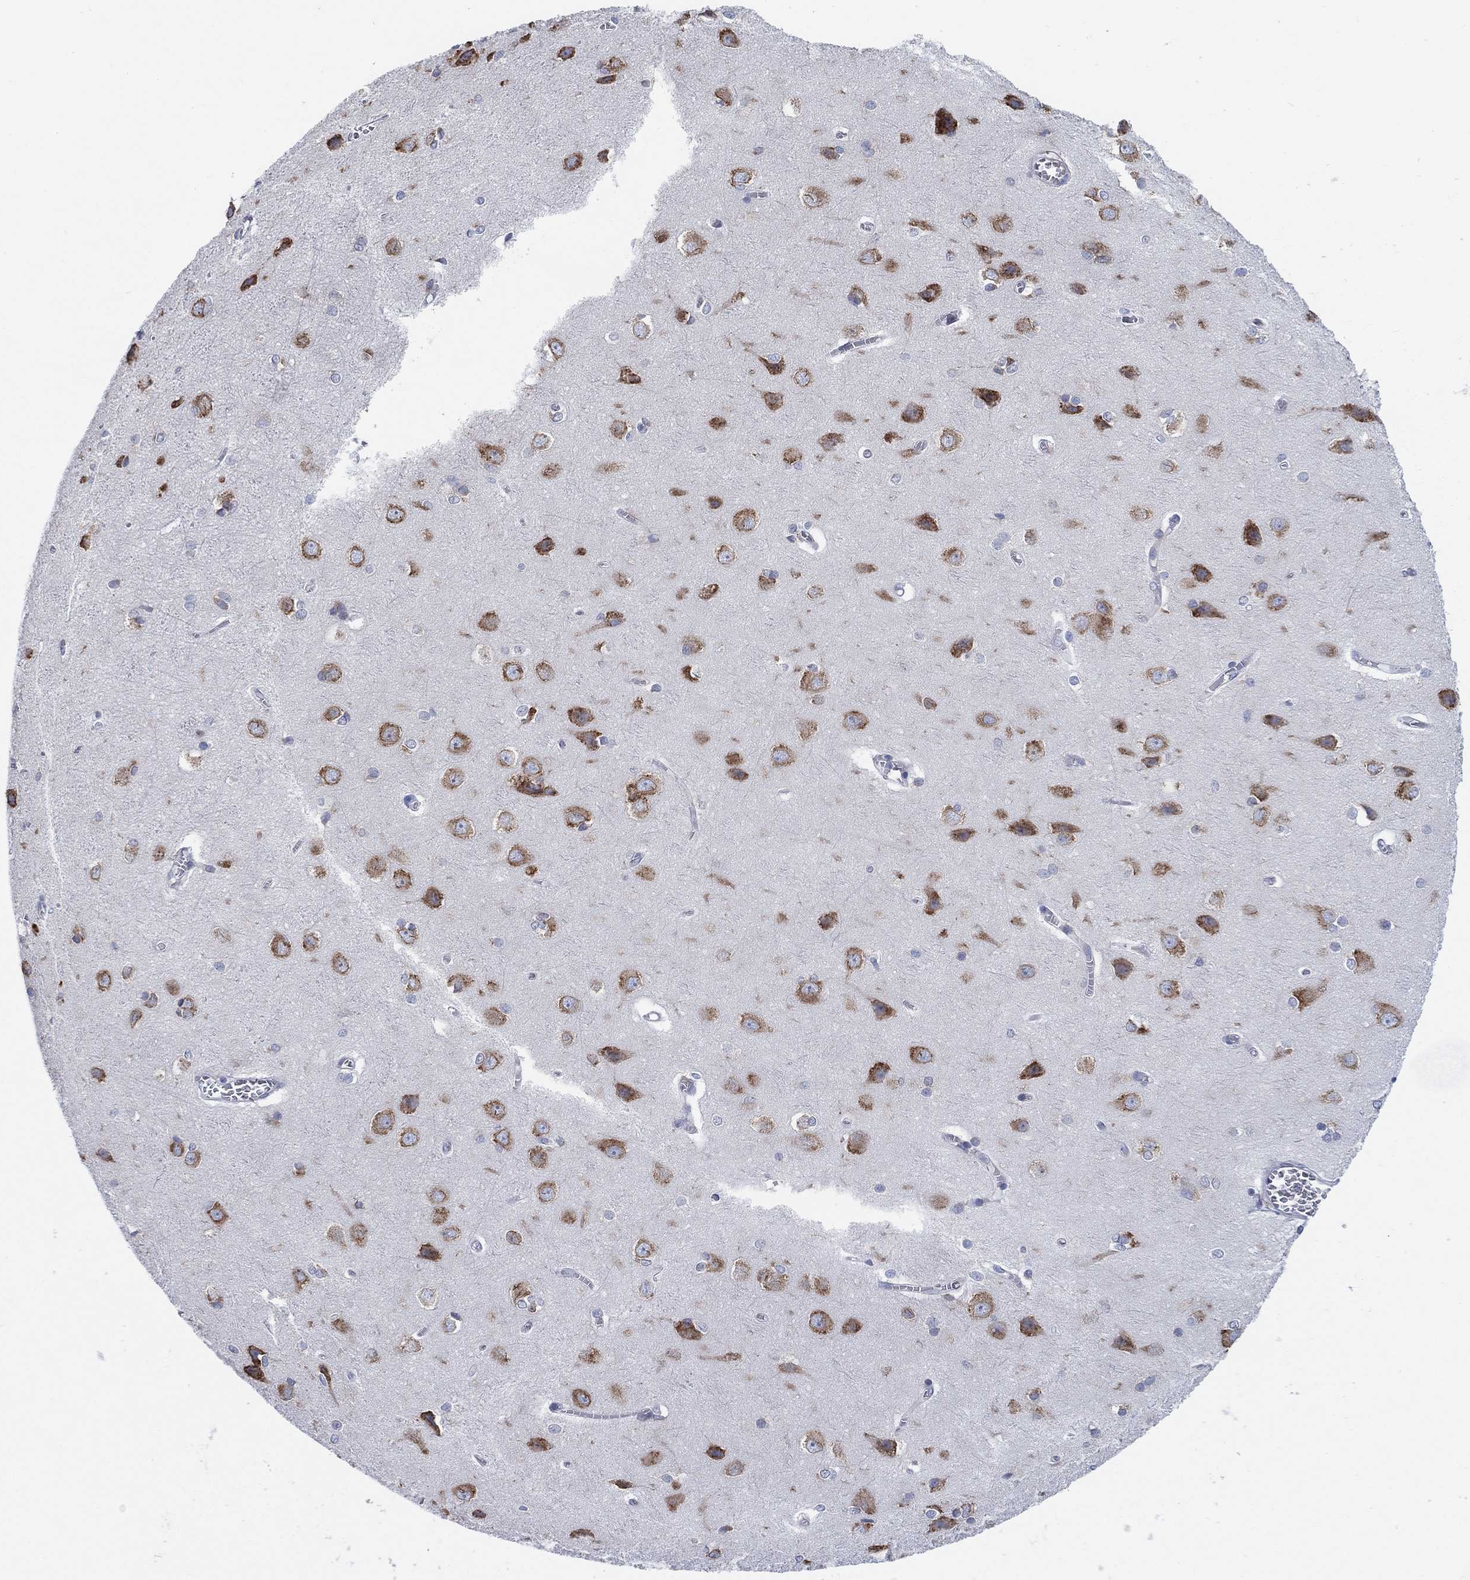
{"staining": {"intensity": "negative", "quantity": "none", "location": "none"}, "tissue": "cerebral cortex", "cell_type": "Endothelial cells", "image_type": "normal", "snomed": [{"axis": "morphology", "description": "Normal tissue, NOS"}, {"axis": "topography", "description": "Cerebral cortex"}], "caption": "The image reveals no significant expression in endothelial cells of cerebral cortex.", "gene": "TMEM59", "patient": {"sex": "male", "age": 37}}